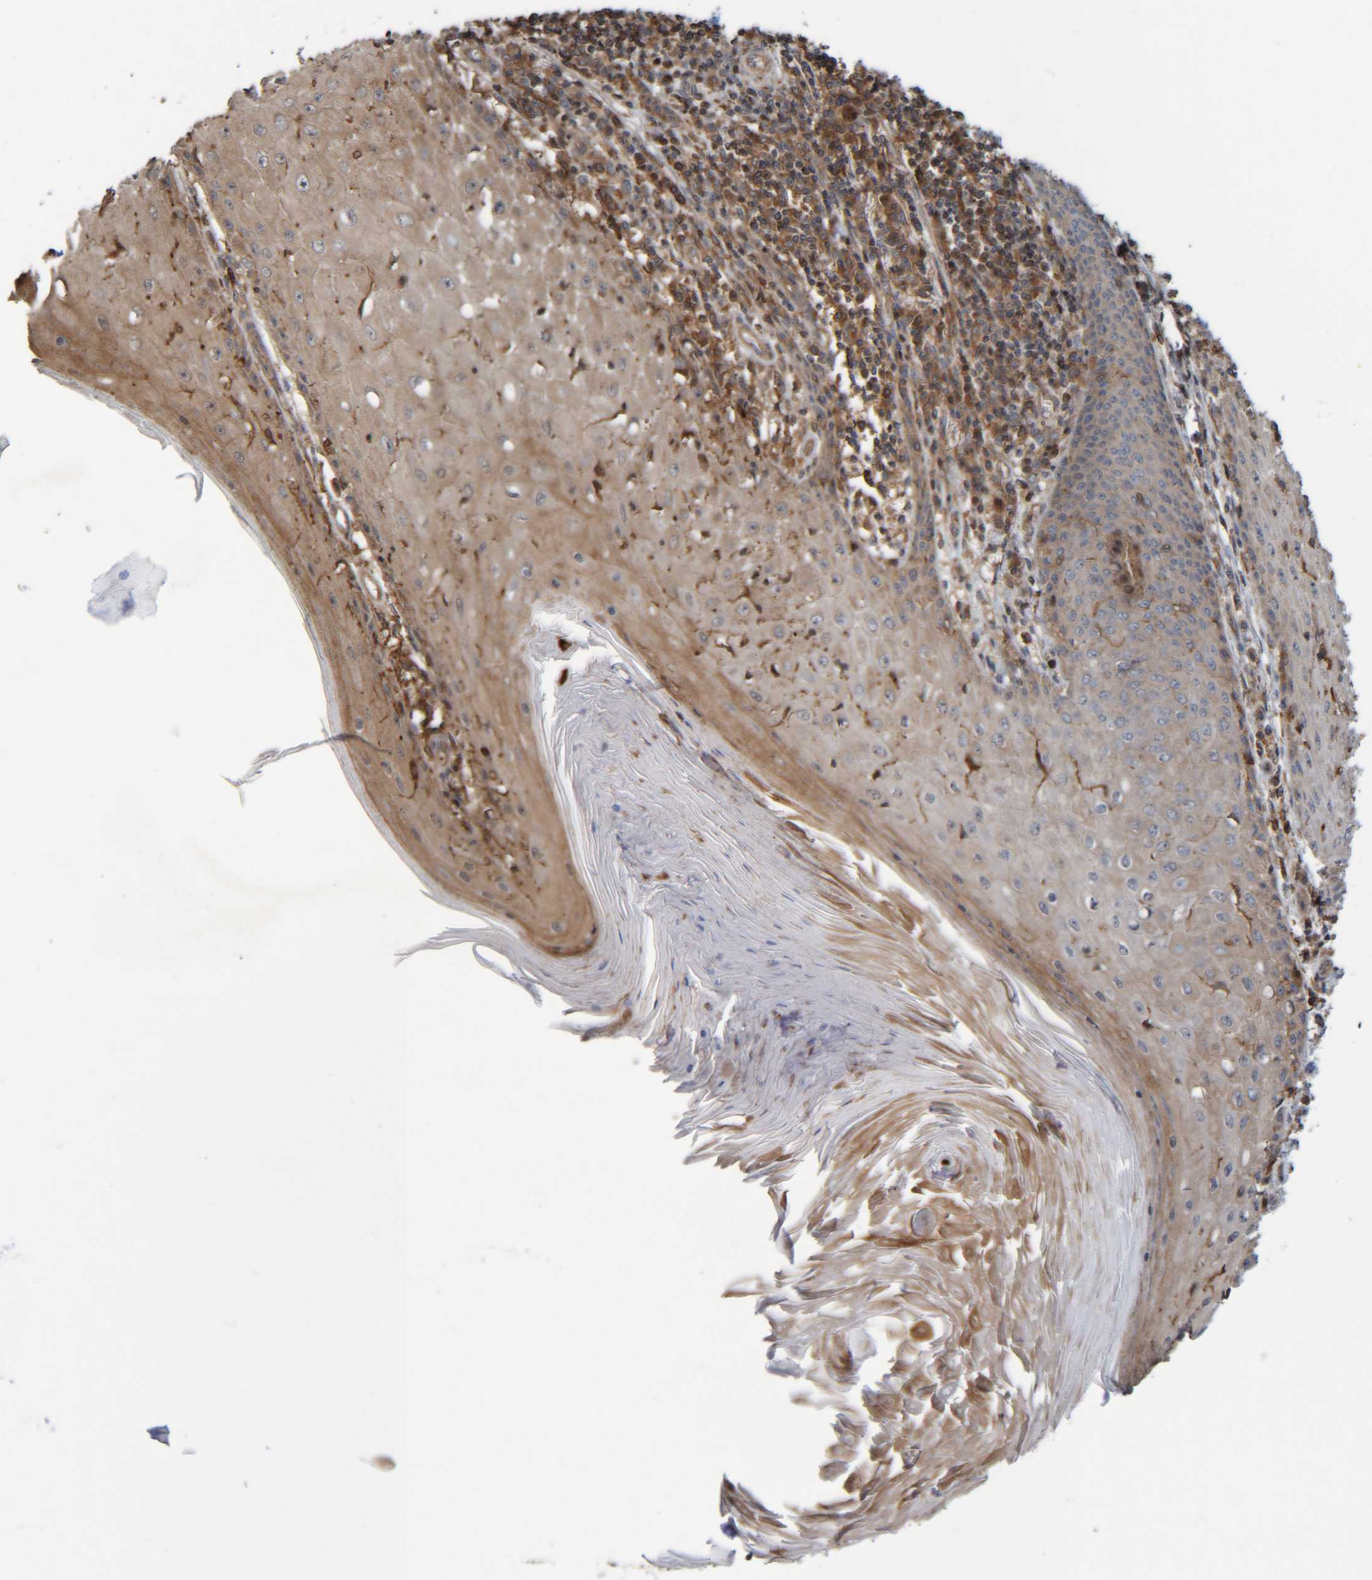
{"staining": {"intensity": "moderate", "quantity": "25%-75%", "location": "cytoplasmic/membranous"}, "tissue": "skin cancer", "cell_type": "Tumor cells", "image_type": "cancer", "snomed": [{"axis": "morphology", "description": "Squamous cell carcinoma, NOS"}, {"axis": "topography", "description": "Skin"}], "caption": "An IHC photomicrograph of tumor tissue is shown. Protein staining in brown shows moderate cytoplasmic/membranous positivity in skin squamous cell carcinoma within tumor cells.", "gene": "CCDC57", "patient": {"sex": "female", "age": 73}}